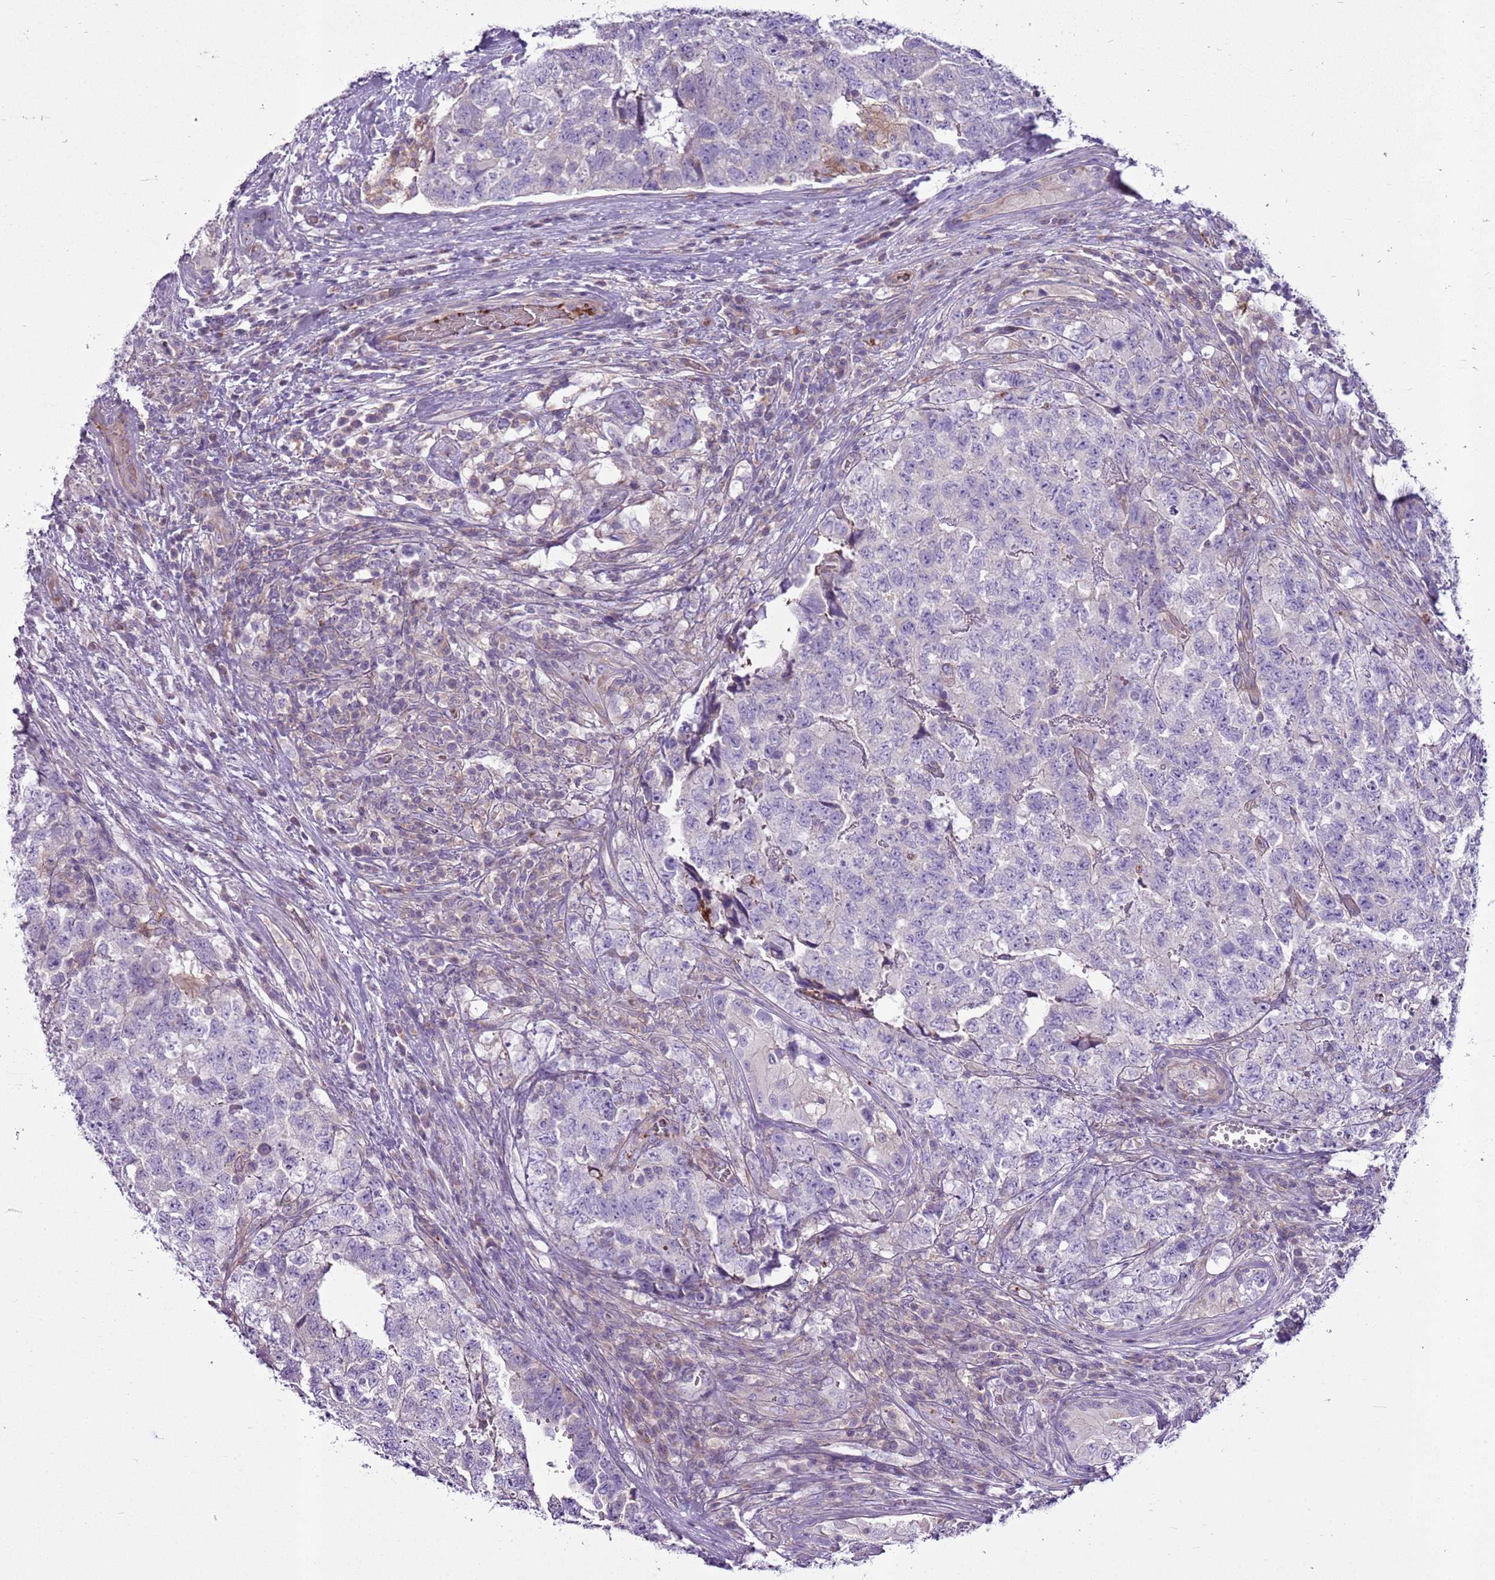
{"staining": {"intensity": "negative", "quantity": "none", "location": "none"}, "tissue": "testis cancer", "cell_type": "Tumor cells", "image_type": "cancer", "snomed": [{"axis": "morphology", "description": "Carcinoma, Embryonal, NOS"}, {"axis": "topography", "description": "Testis"}], "caption": "High magnification brightfield microscopy of testis cancer (embryonal carcinoma) stained with DAB (3,3'-diaminobenzidine) (brown) and counterstained with hematoxylin (blue): tumor cells show no significant positivity.", "gene": "CHAC2", "patient": {"sex": "male", "age": 31}}